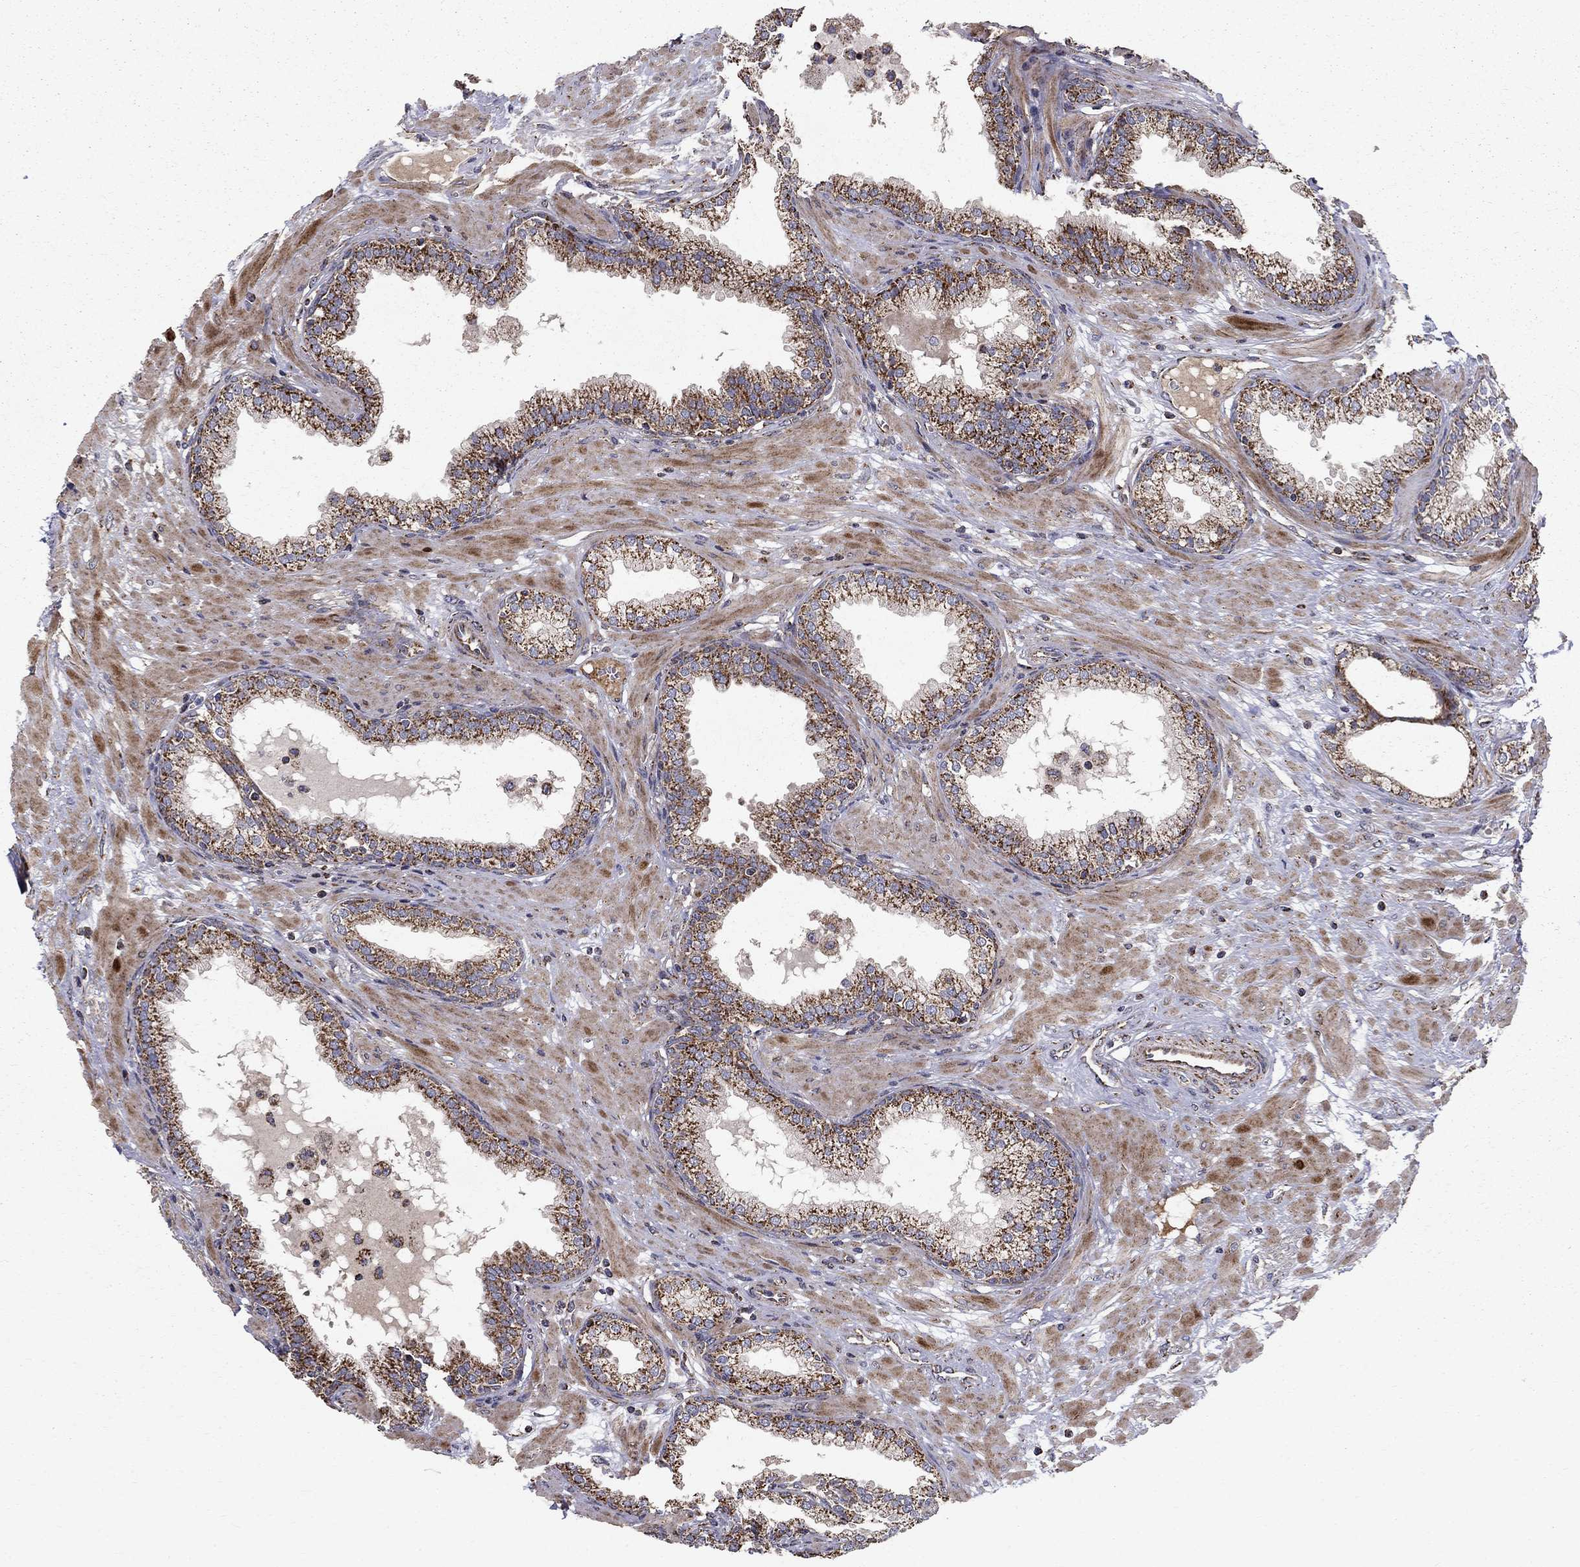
{"staining": {"intensity": "strong", "quantity": "25%-75%", "location": "cytoplasmic/membranous"}, "tissue": "prostate", "cell_type": "Glandular cells", "image_type": "normal", "snomed": [{"axis": "morphology", "description": "Normal tissue, NOS"}, {"axis": "topography", "description": "Prostate"}], "caption": "The micrograph demonstrates staining of unremarkable prostate, revealing strong cytoplasmic/membranous protein expression (brown color) within glandular cells. Nuclei are stained in blue.", "gene": "NDUFS8", "patient": {"sex": "male", "age": 64}}